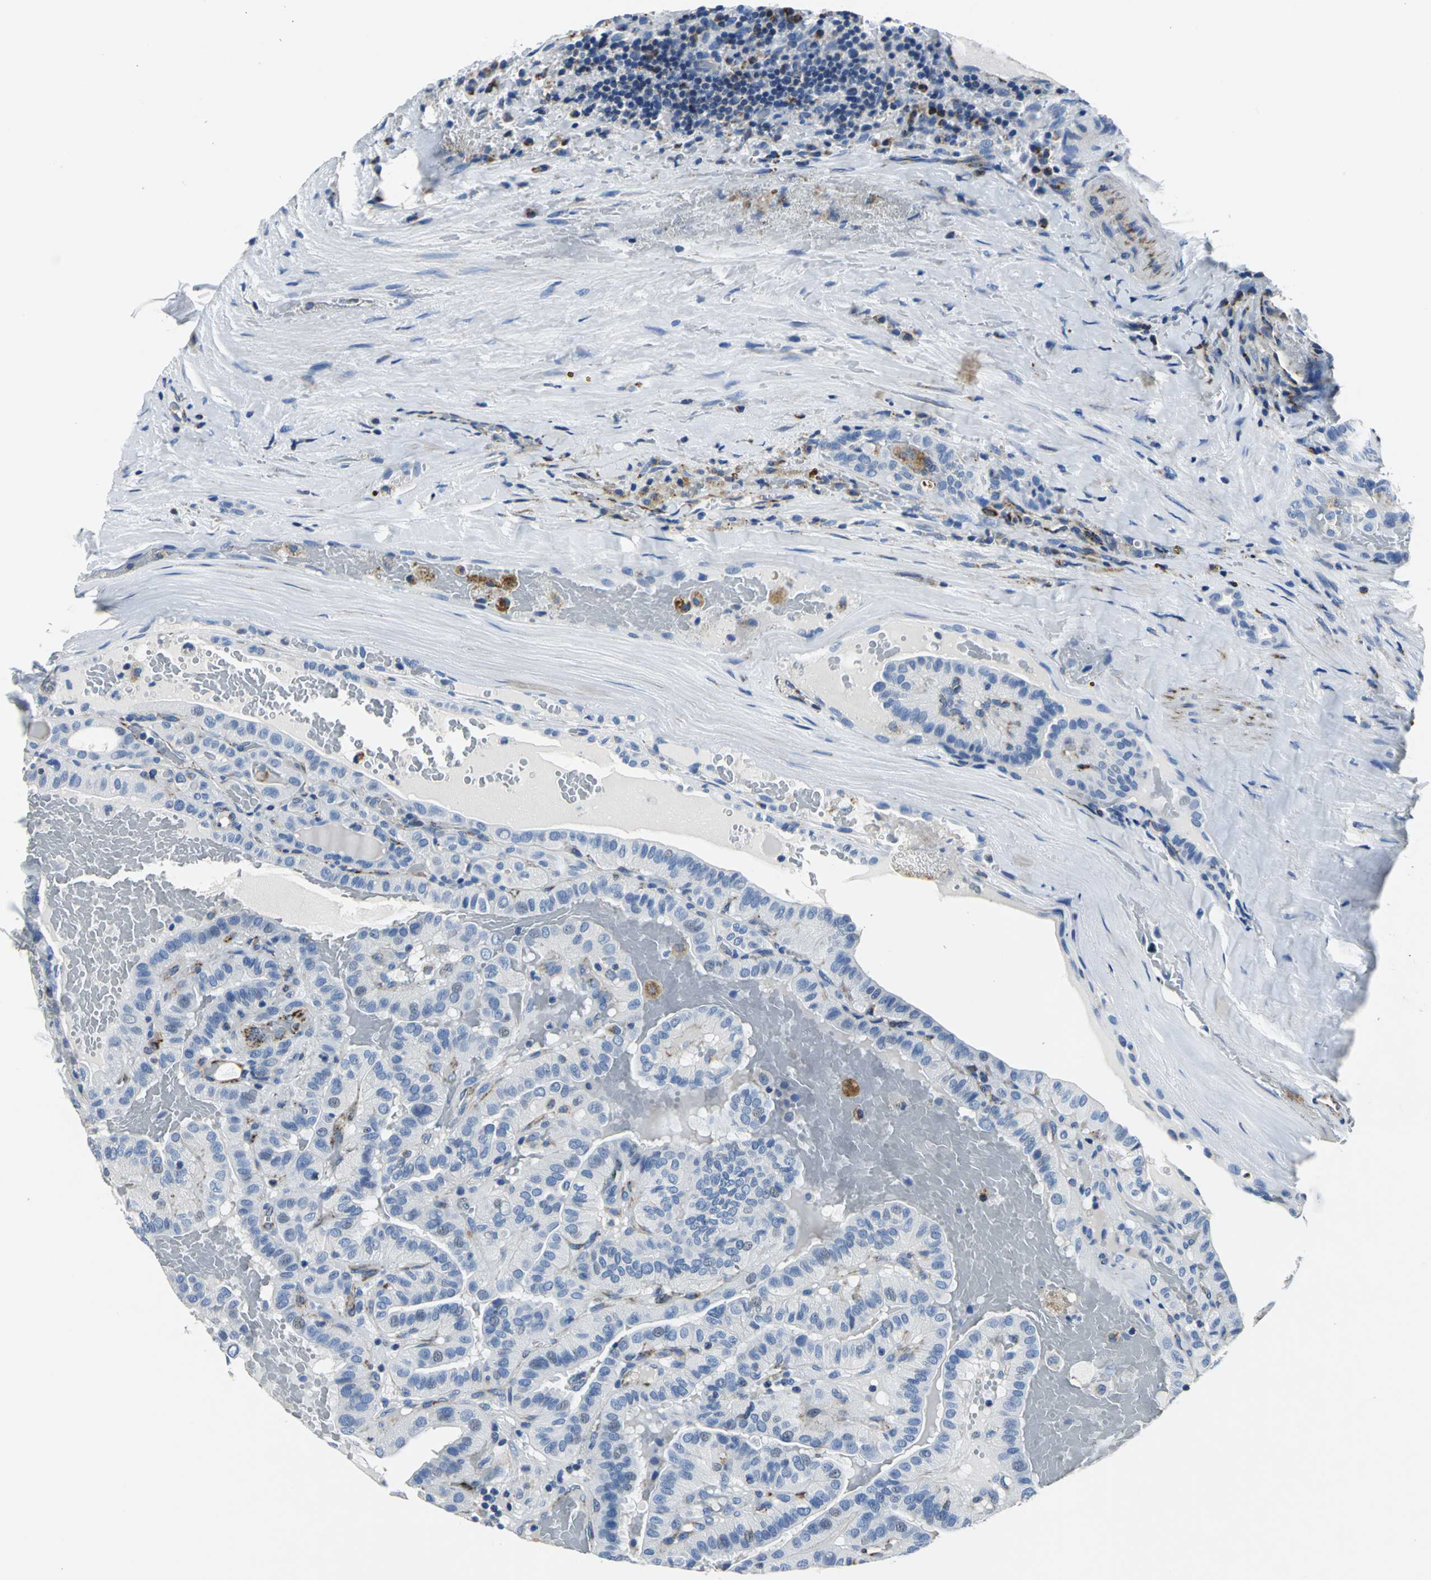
{"staining": {"intensity": "weak", "quantity": "<25%", "location": "cytoplasmic/membranous"}, "tissue": "thyroid cancer", "cell_type": "Tumor cells", "image_type": "cancer", "snomed": [{"axis": "morphology", "description": "Papillary adenocarcinoma, NOS"}, {"axis": "topography", "description": "Thyroid gland"}], "caption": "Photomicrograph shows no protein positivity in tumor cells of thyroid cancer (papillary adenocarcinoma) tissue.", "gene": "IFI6", "patient": {"sex": "male", "age": 77}}